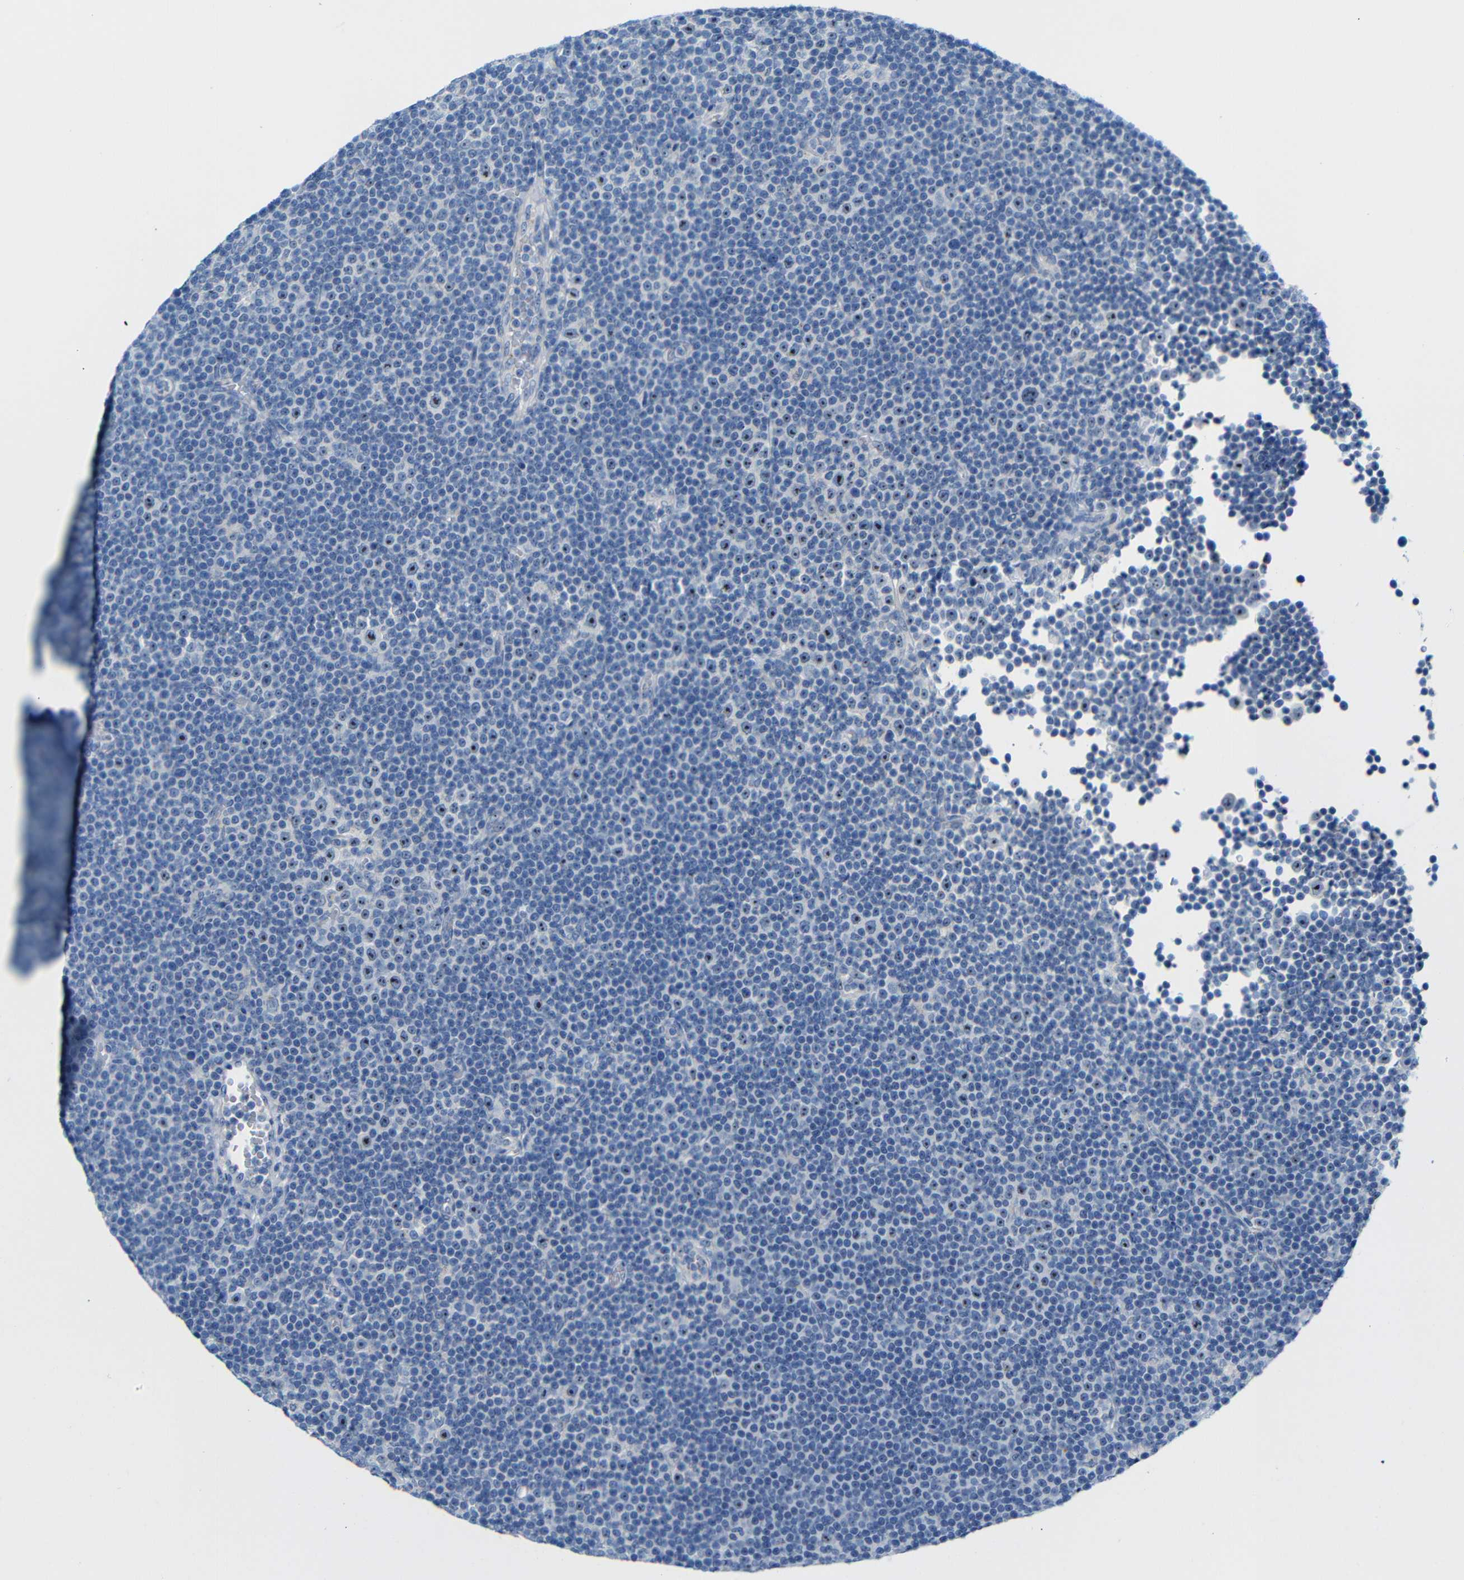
{"staining": {"intensity": "moderate", "quantity": "<25%", "location": "nuclear"}, "tissue": "lymphoma", "cell_type": "Tumor cells", "image_type": "cancer", "snomed": [{"axis": "morphology", "description": "Malignant lymphoma, non-Hodgkin's type, Low grade"}, {"axis": "topography", "description": "Lymph node"}], "caption": "This micrograph shows immunohistochemistry (IHC) staining of lymphoma, with low moderate nuclear expression in about <25% of tumor cells.", "gene": "C1orf210", "patient": {"sex": "female", "age": 67}}